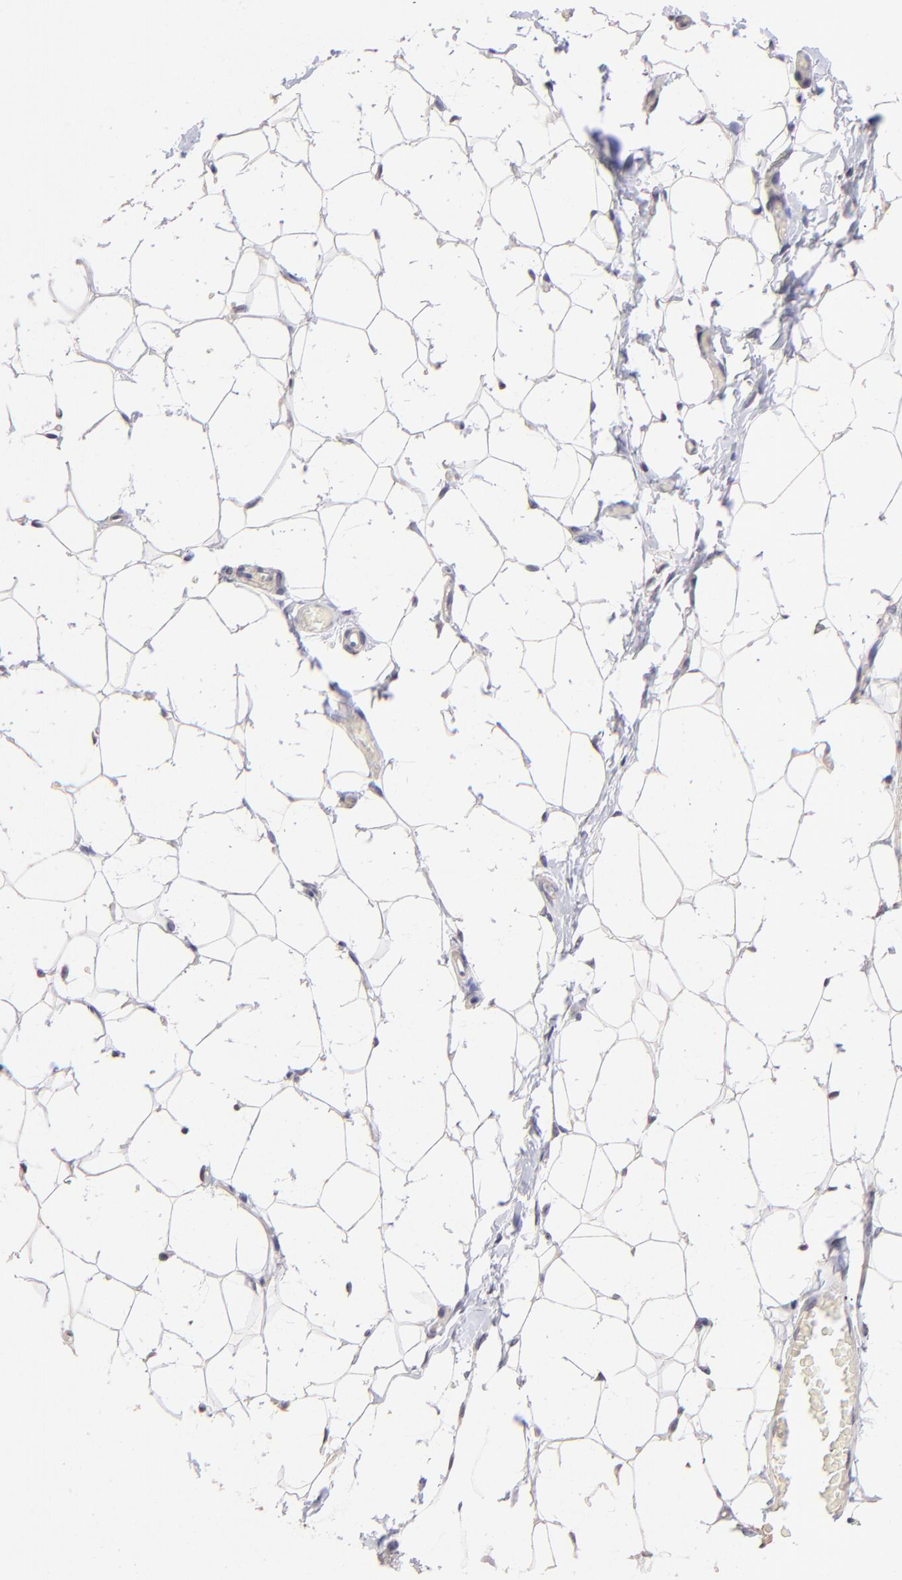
{"staining": {"intensity": "negative", "quantity": "none", "location": "none"}, "tissue": "adipose tissue", "cell_type": "Adipocytes", "image_type": "normal", "snomed": [{"axis": "morphology", "description": "Normal tissue, NOS"}, {"axis": "topography", "description": "Soft tissue"}], "caption": "Human adipose tissue stained for a protein using immunohistochemistry demonstrates no expression in adipocytes.", "gene": "DNMT1", "patient": {"sex": "male", "age": 26}}